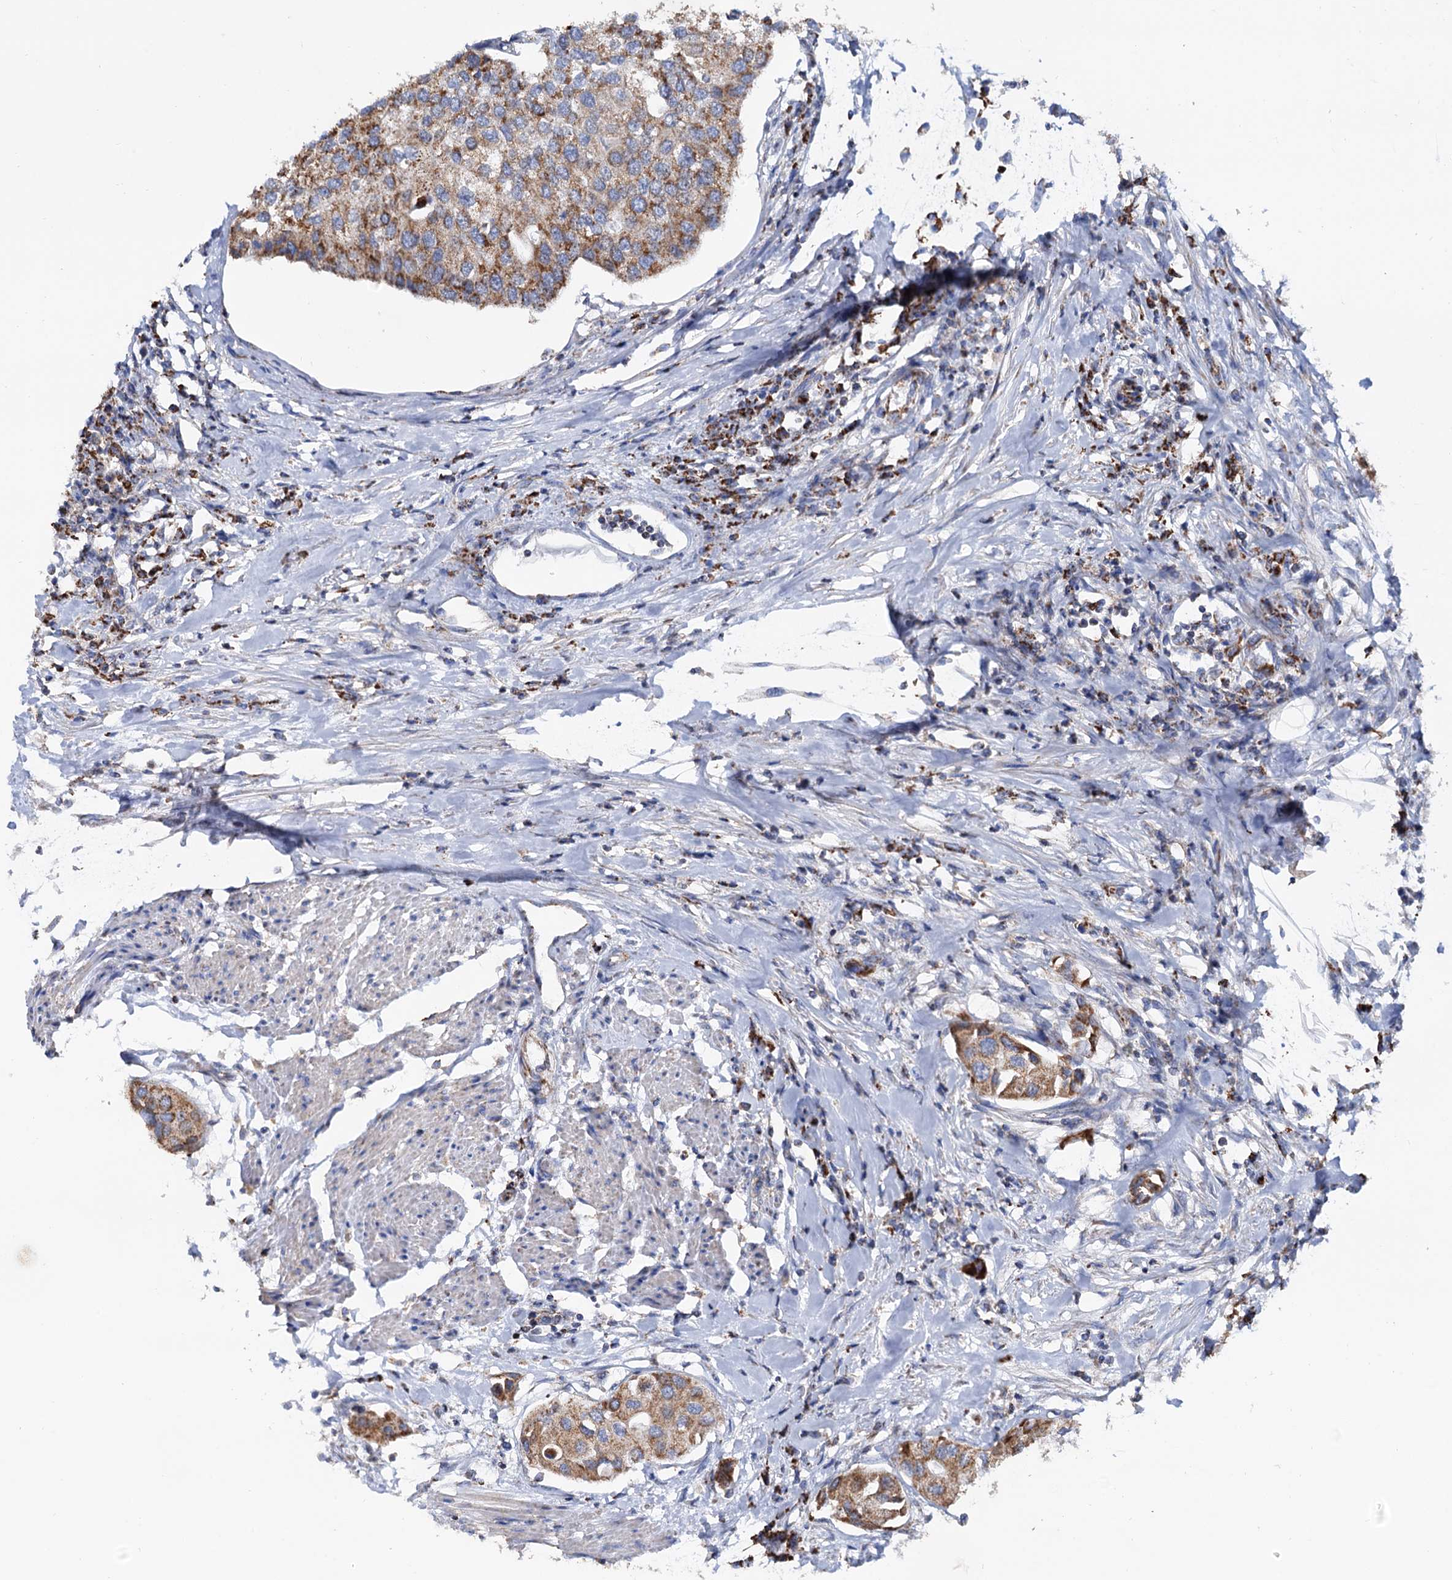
{"staining": {"intensity": "moderate", "quantity": ">75%", "location": "cytoplasmic/membranous"}, "tissue": "urothelial cancer", "cell_type": "Tumor cells", "image_type": "cancer", "snomed": [{"axis": "morphology", "description": "Urothelial carcinoma, High grade"}, {"axis": "topography", "description": "Urinary bladder"}], "caption": "Immunohistochemical staining of high-grade urothelial carcinoma shows medium levels of moderate cytoplasmic/membranous protein positivity in approximately >75% of tumor cells.", "gene": "C2CD3", "patient": {"sex": "male", "age": 64}}